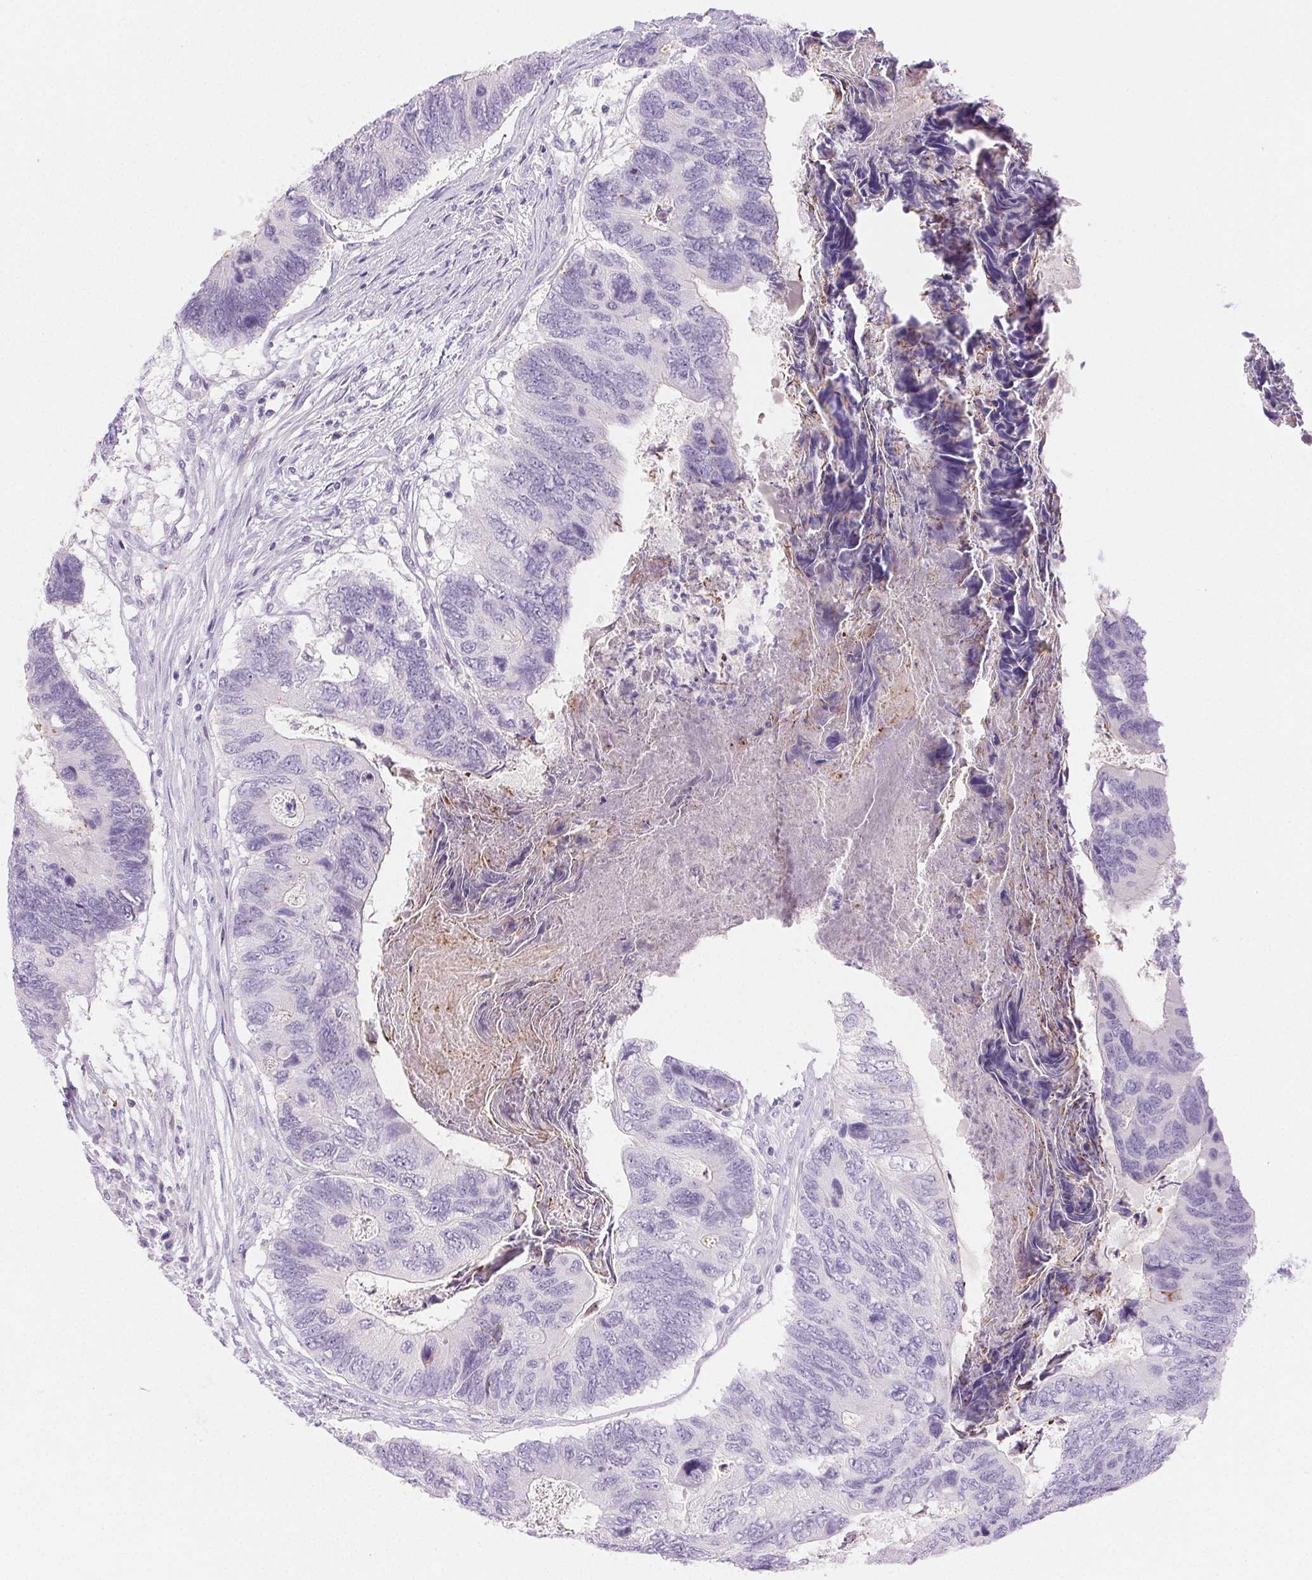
{"staining": {"intensity": "negative", "quantity": "none", "location": "none"}, "tissue": "colorectal cancer", "cell_type": "Tumor cells", "image_type": "cancer", "snomed": [{"axis": "morphology", "description": "Adenocarcinoma, NOS"}, {"axis": "topography", "description": "Colon"}], "caption": "The image shows no staining of tumor cells in colorectal adenocarcinoma.", "gene": "CLDN16", "patient": {"sex": "female", "age": 67}}